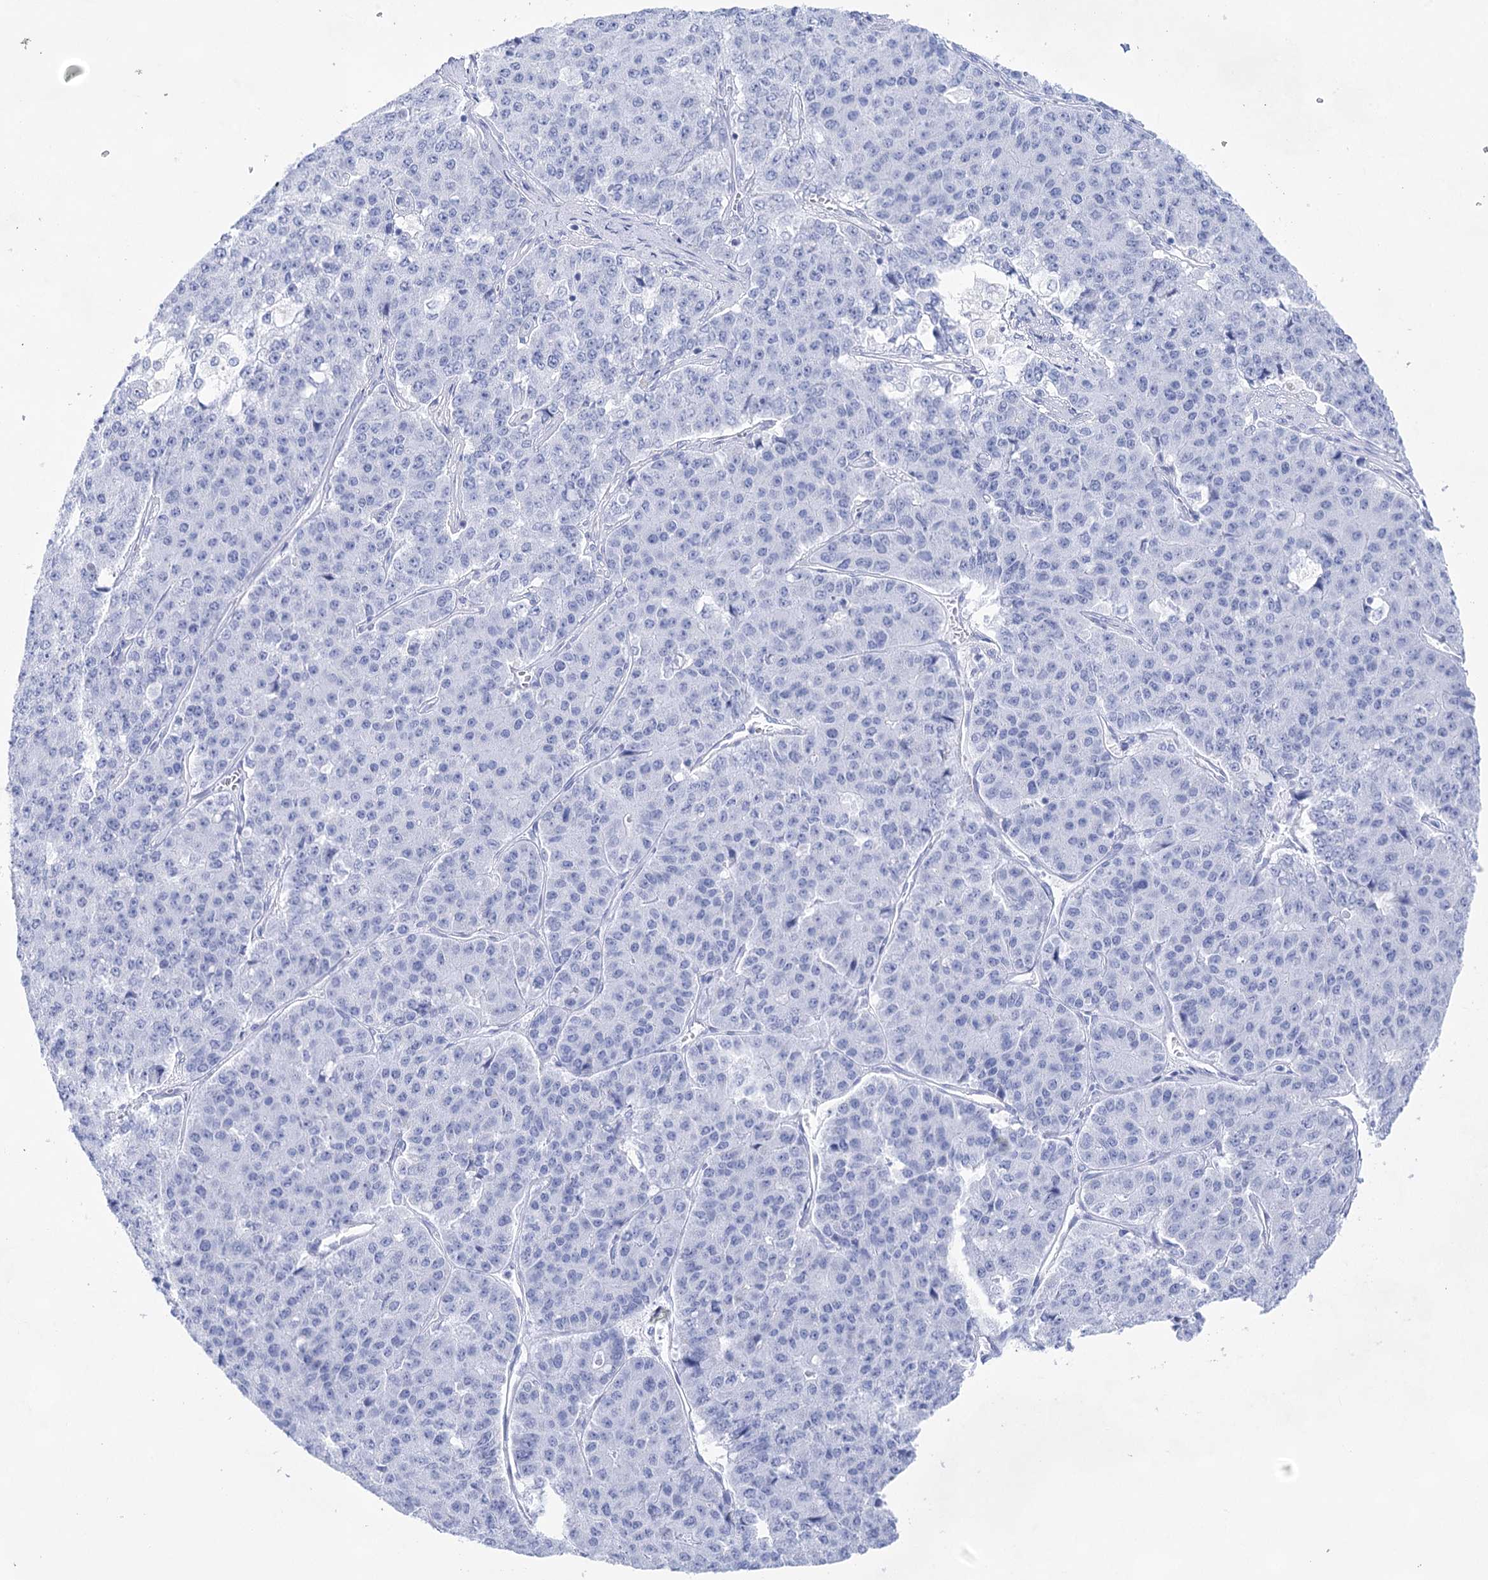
{"staining": {"intensity": "negative", "quantity": "none", "location": "none"}, "tissue": "pancreatic cancer", "cell_type": "Tumor cells", "image_type": "cancer", "snomed": [{"axis": "morphology", "description": "Adenocarcinoma, NOS"}, {"axis": "topography", "description": "Pancreas"}], "caption": "Immunohistochemistry histopathology image of human pancreatic cancer (adenocarcinoma) stained for a protein (brown), which exhibits no positivity in tumor cells. (DAB IHC, high magnification).", "gene": "LALBA", "patient": {"sex": "male", "age": 50}}